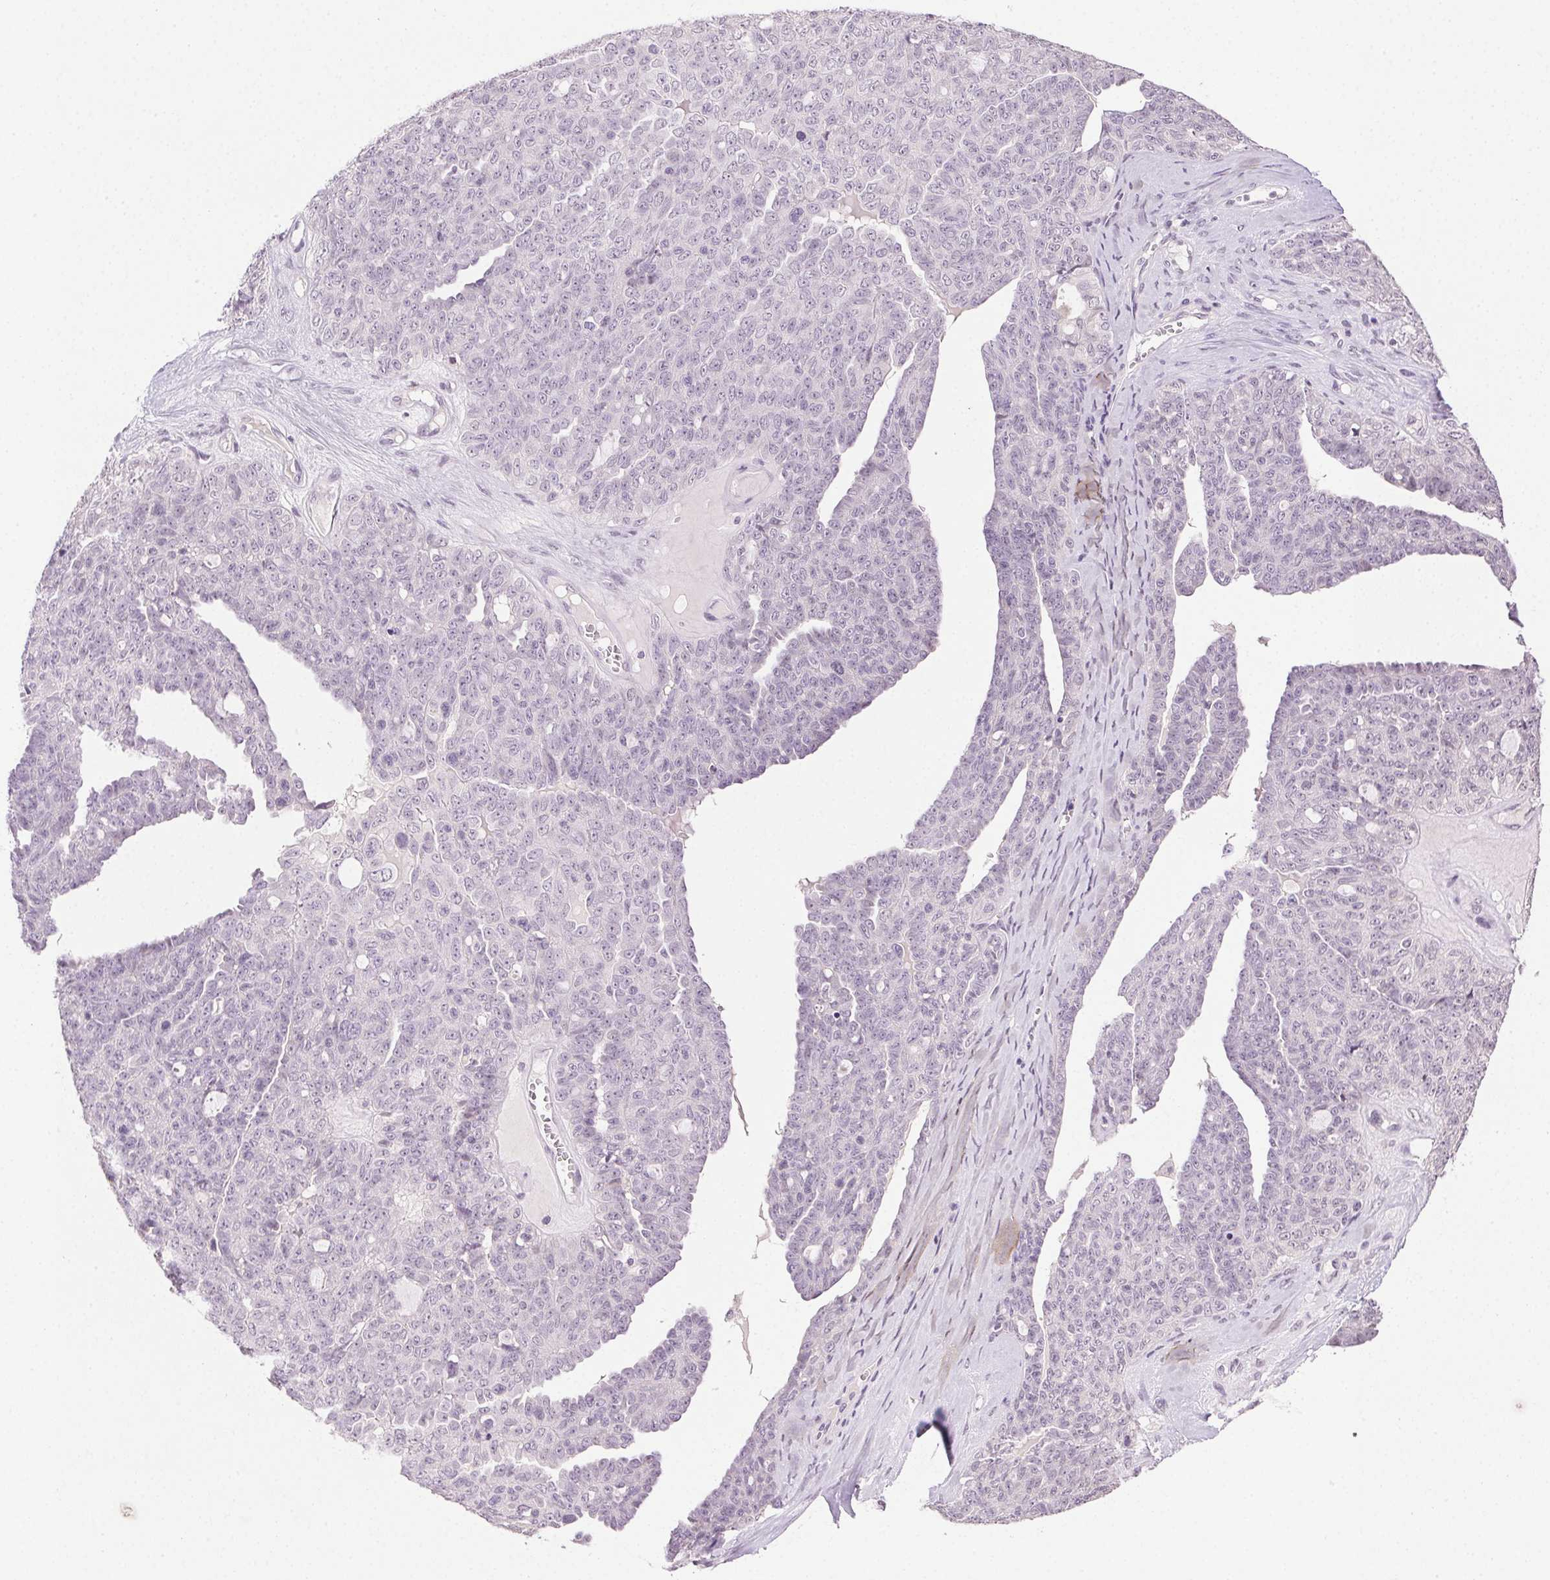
{"staining": {"intensity": "negative", "quantity": "none", "location": "none"}, "tissue": "ovarian cancer", "cell_type": "Tumor cells", "image_type": "cancer", "snomed": [{"axis": "morphology", "description": "Cystadenocarcinoma, serous, NOS"}, {"axis": "topography", "description": "Ovary"}], "caption": "This is an immunohistochemistry (IHC) photomicrograph of ovarian cancer. There is no staining in tumor cells.", "gene": "CLDN10", "patient": {"sex": "female", "age": 71}}